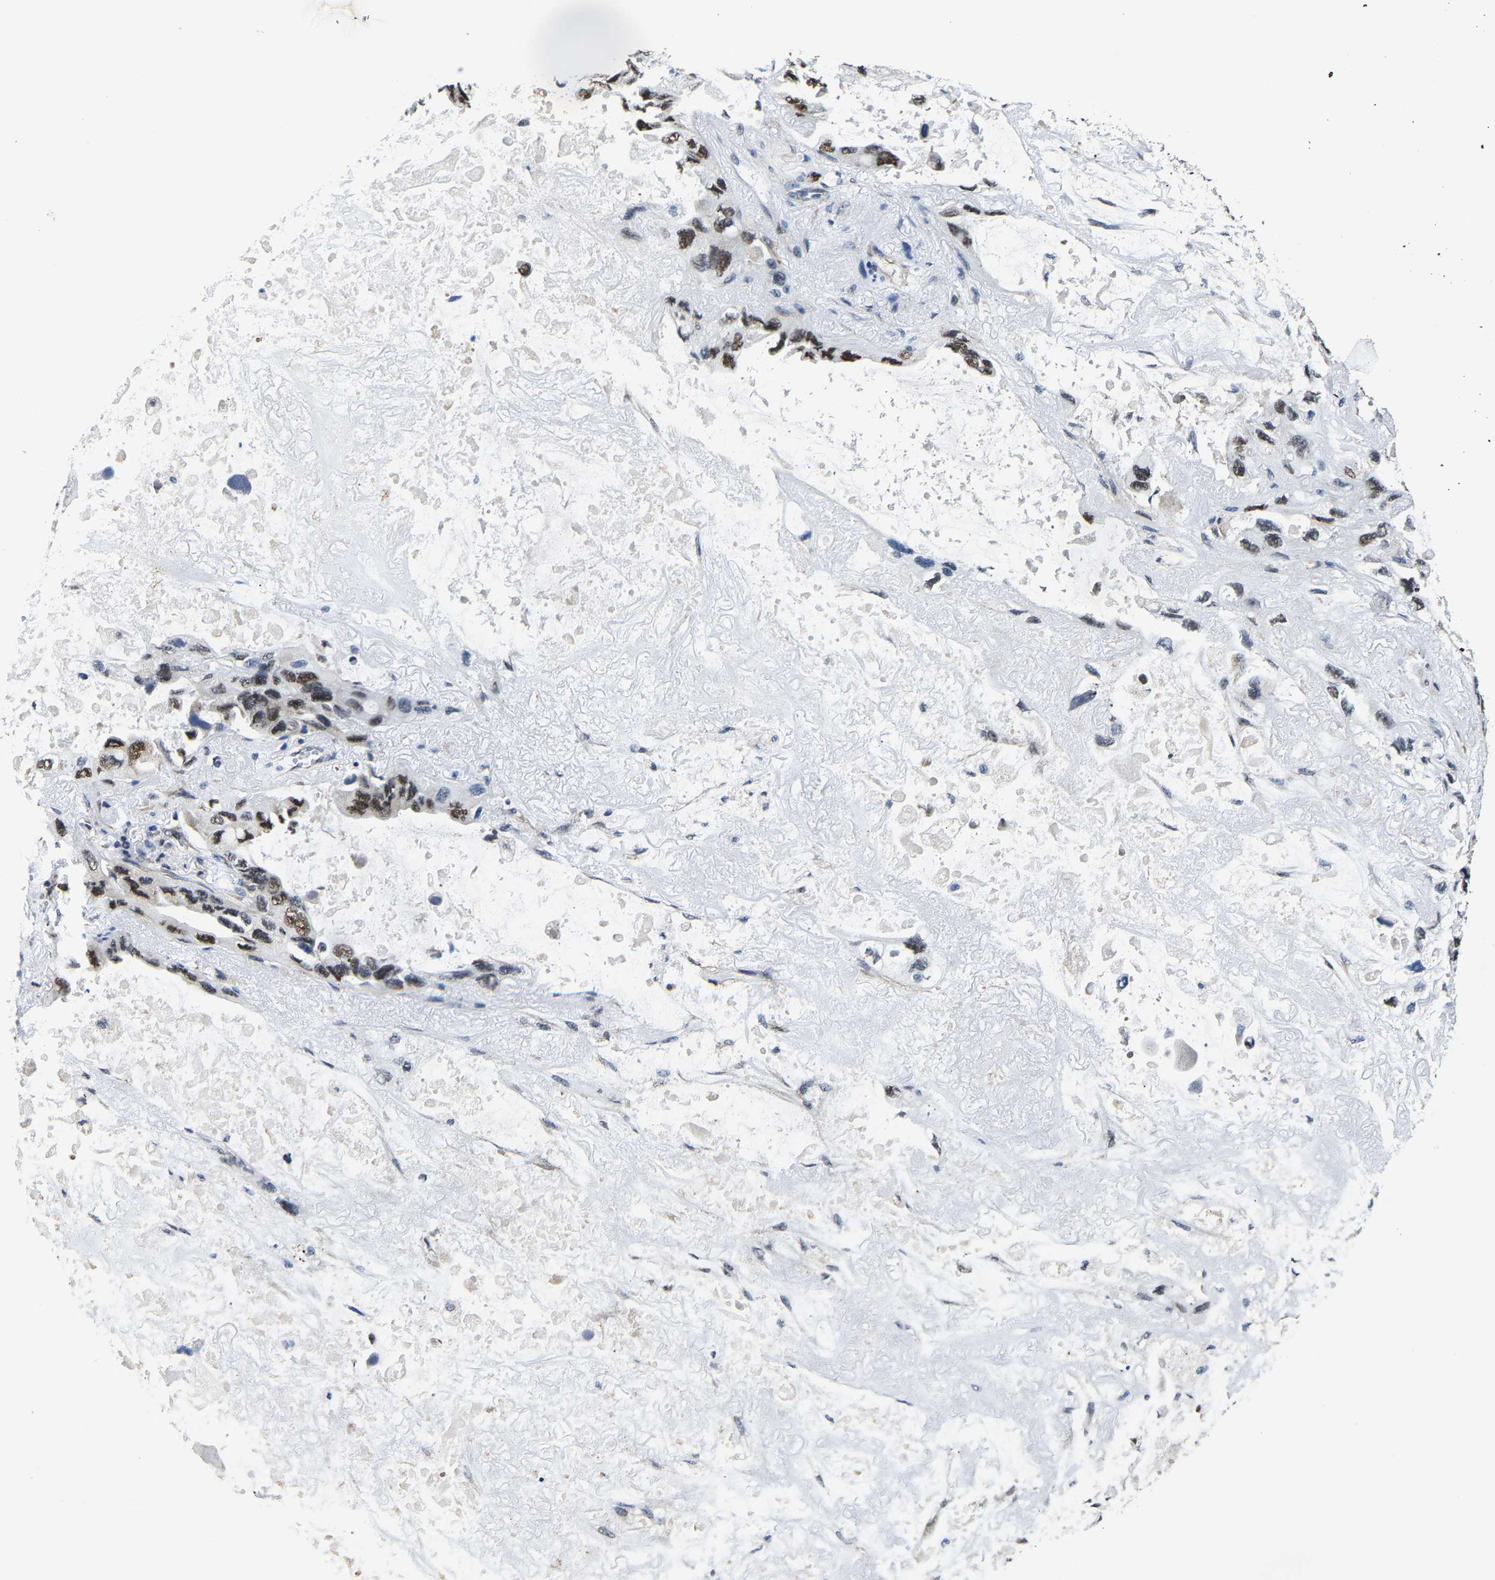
{"staining": {"intensity": "strong", "quantity": "25%-75%", "location": "nuclear"}, "tissue": "lung cancer", "cell_type": "Tumor cells", "image_type": "cancer", "snomed": [{"axis": "morphology", "description": "Squamous cell carcinoma, NOS"}, {"axis": "topography", "description": "Lung"}], "caption": "DAB immunohistochemical staining of human lung squamous cell carcinoma reveals strong nuclear protein staining in about 25%-75% of tumor cells.", "gene": "METTL1", "patient": {"sex": "female", "age": 73}}